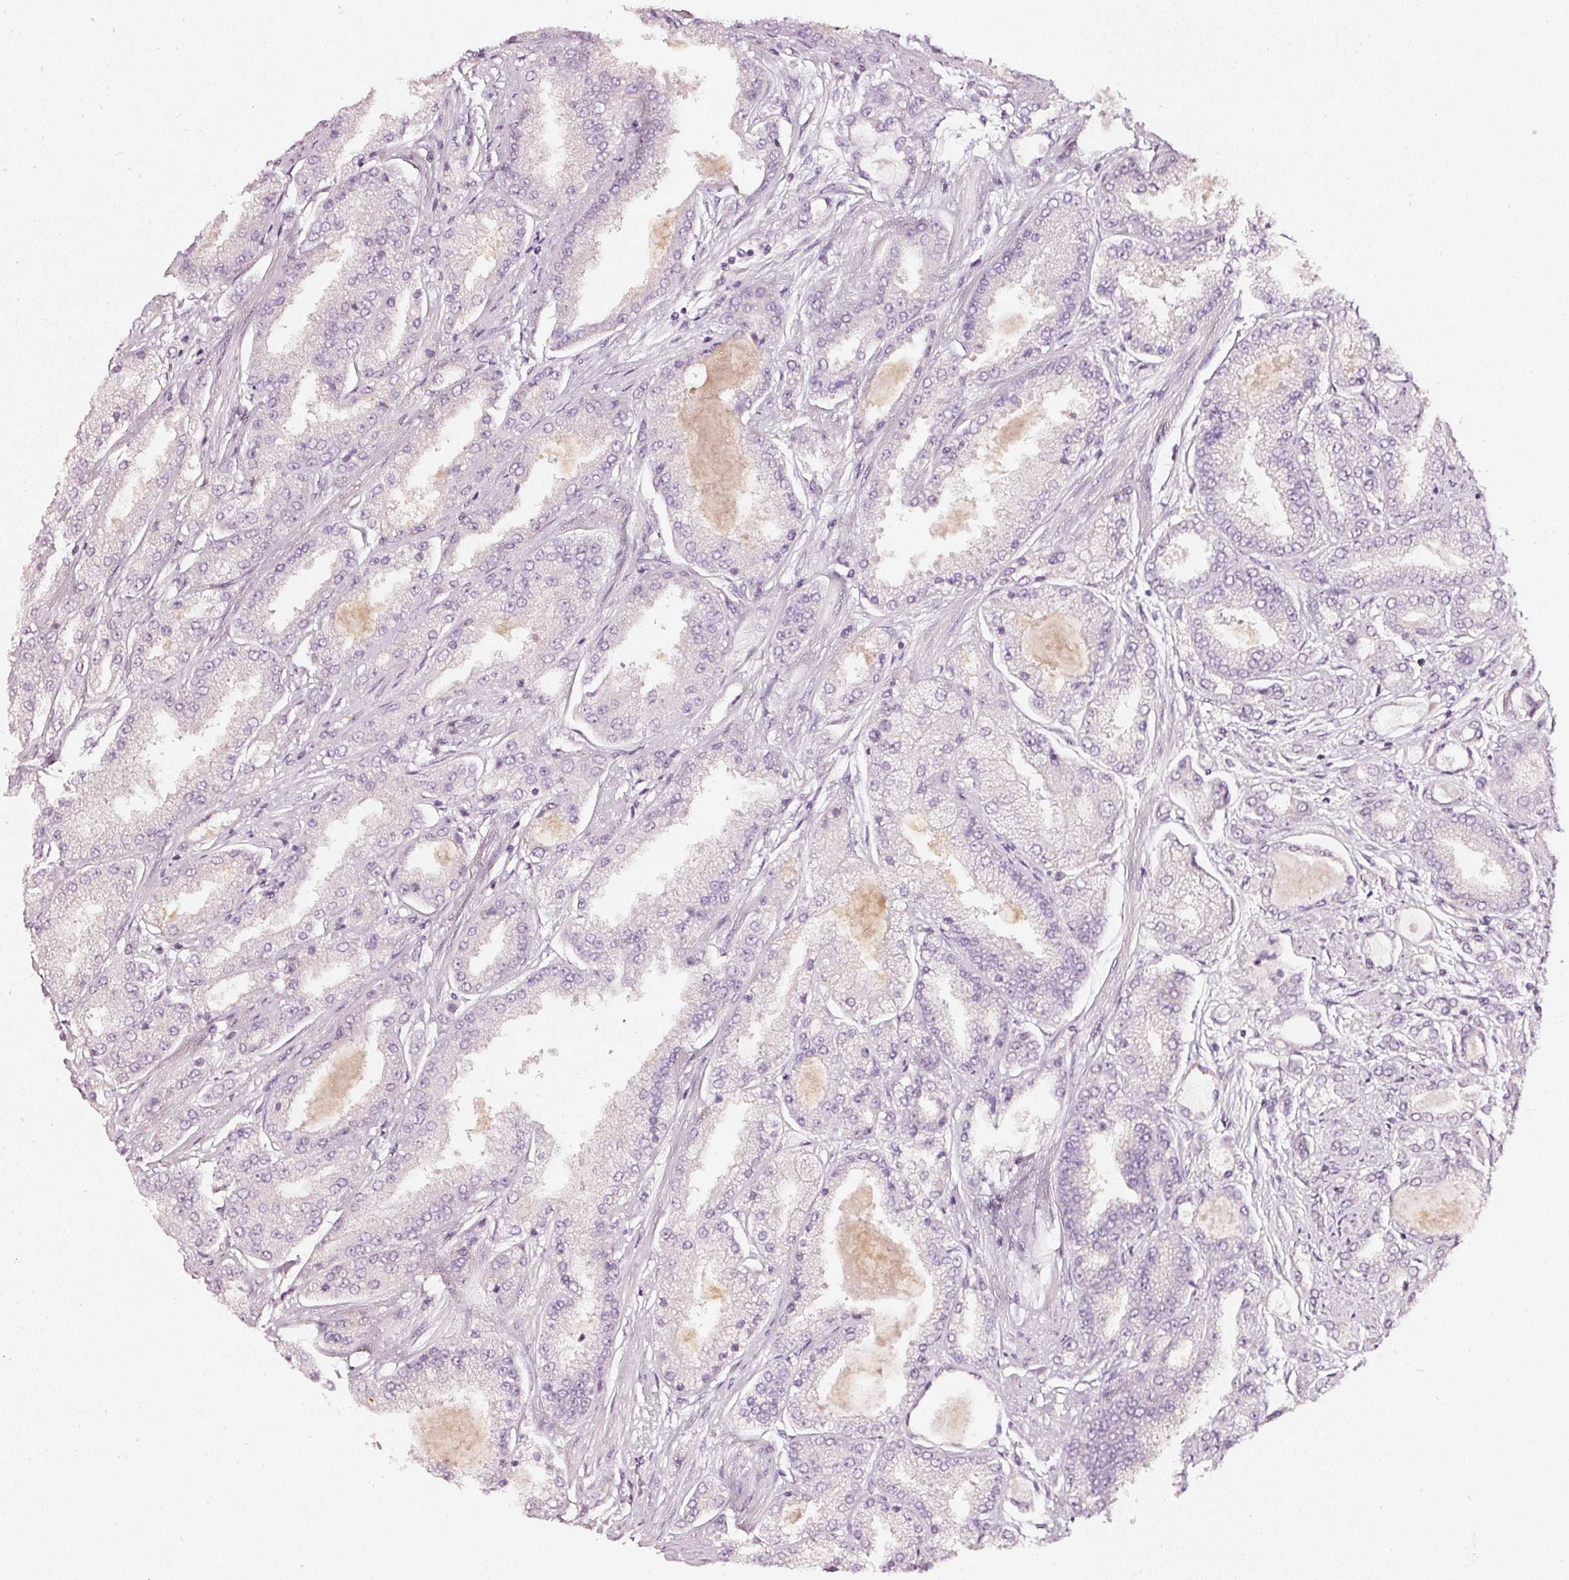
{"staining": {"intensity": "negative", "quantity": "none", "location": "none"}, "tissue": "prostate cancer", "cell_type": "Tumor cells", "image_type": "cancer", "snomed": [{"axis": "morphology", "description": "Adenocarcinoma, High grade"}, {"axis": "topography", "description": "Prostate"}], "caption": "This photomicrograph is of adenocarcinoma (high-grade) (prostate) stained with immunohistochemistry (IHC) to label a protein in brown with the nuclei are counter-stained blue. There is no expression in tumor cells.", "gene": "CNP", "patient": {"sex": "male", "age": 69}}